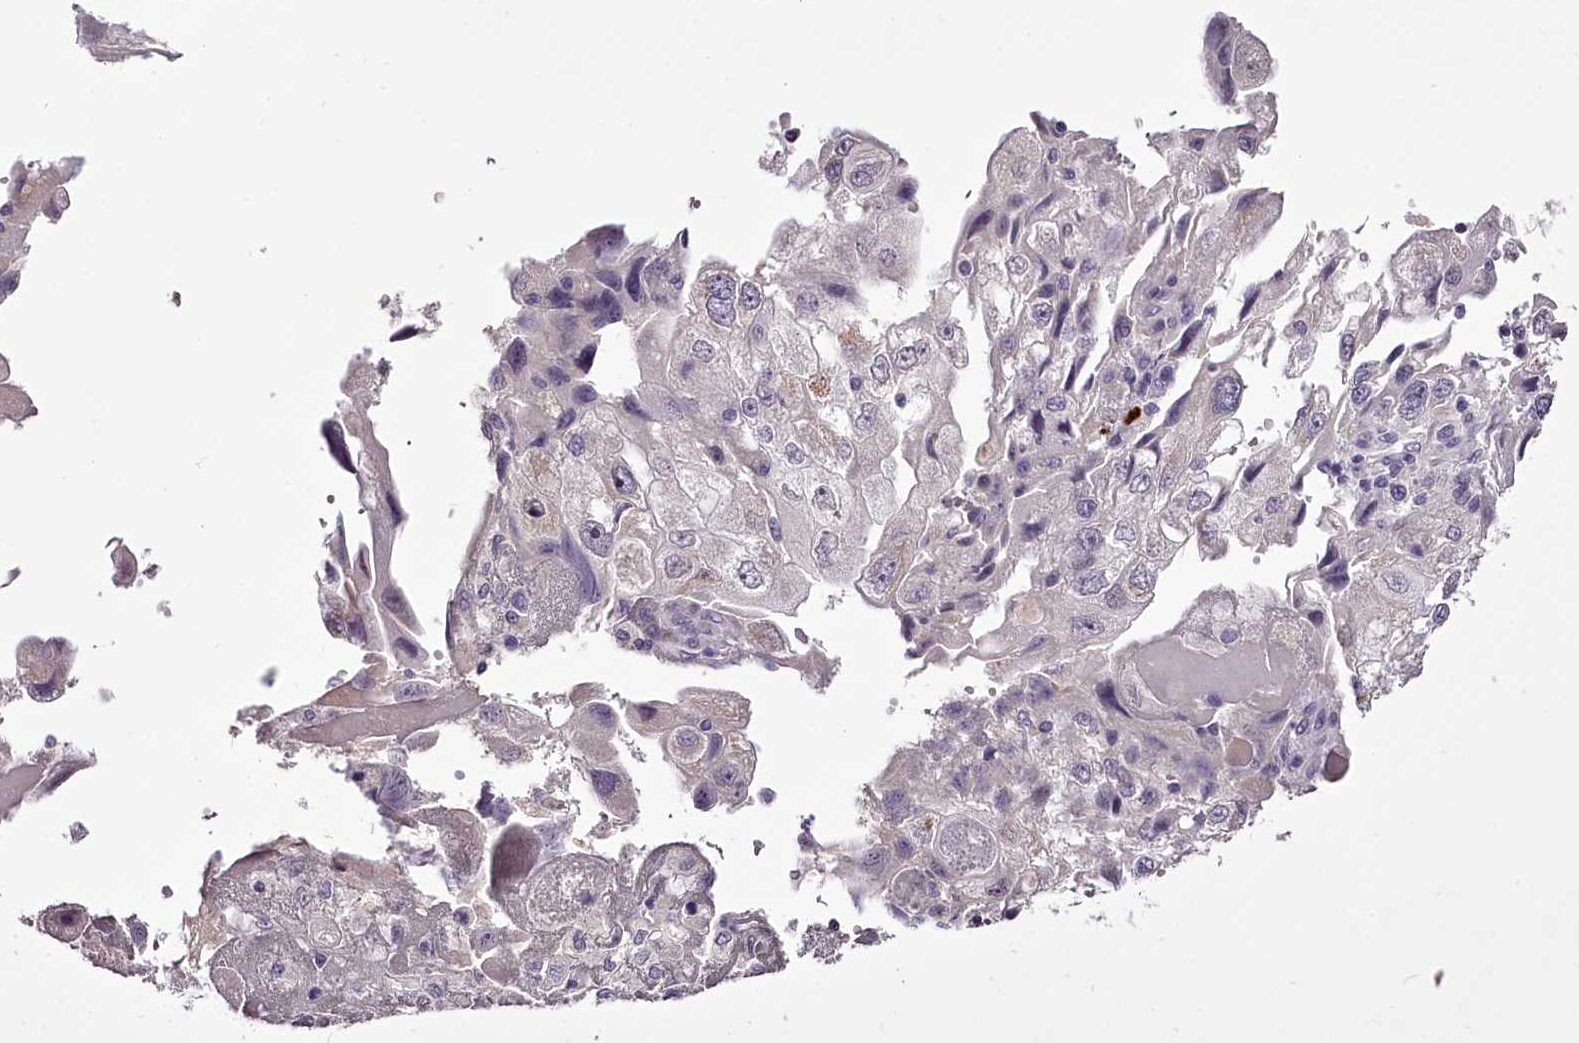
{"staining": {"intensity": "negative", "quantity": "none", "location": "none"}, "tissue": "endometrial cancer", "cell_type": "Tumor cells", "image_type": "cancer", "snomed": [{"axis": "morphology", "description": "Adenocarcinoma, NOS"}, {"axis": "topography", "description": "Endometrium"}], "caption": "Immunohistochemistry (IHC) photomicrograph of neoplastic tissue: endometrial cancer stained with DAB (3,3'-diaminobenzidine) reveals no significant protein positivity in tumor cells.", "gene": "C1orf56", "patient": {"sex": "female", "age": 49}}